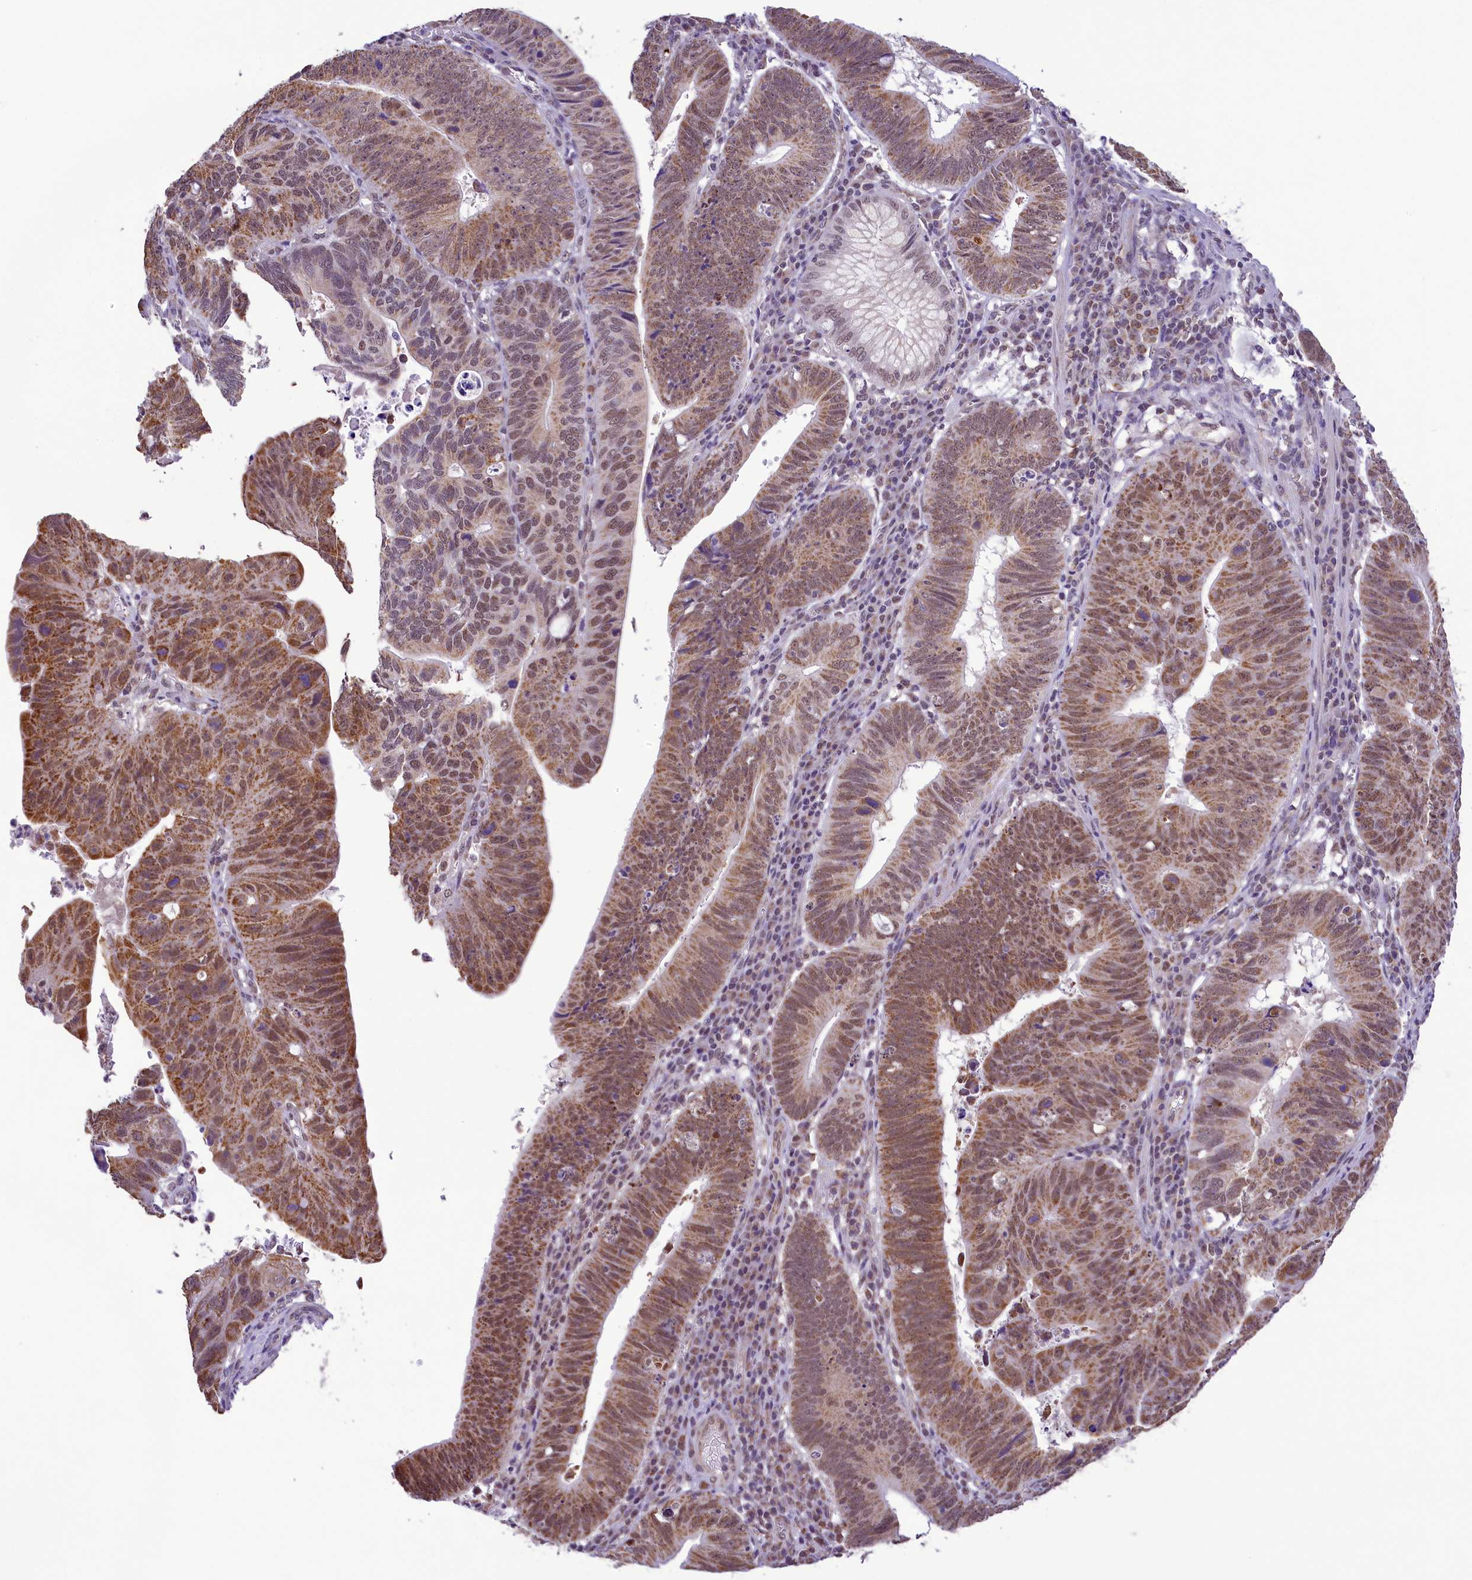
{"staining": {"intensity": "moderate", "quantity": ">75%", "location": "cytoplasmic/membranous,nuclear"}, "tissue": "stomach cancer", "cell_type": "Tumor cells", "image_type": "cancer", "snomed": [{"axis": "morphology", "description": "Adenocarcinoma, NOS"}, {"axis": "topography", "description": "Stomach"}], "caption": "DAB immunohistochemical staining of human stomach cancer (adenocarcinoma) exhibits moderate cytoplasmic/membranous and nuclear protein expression in approximately >75% of tumor cells.", "gene": "PAF1", "patient": {"sex": "male", "age": 59}}